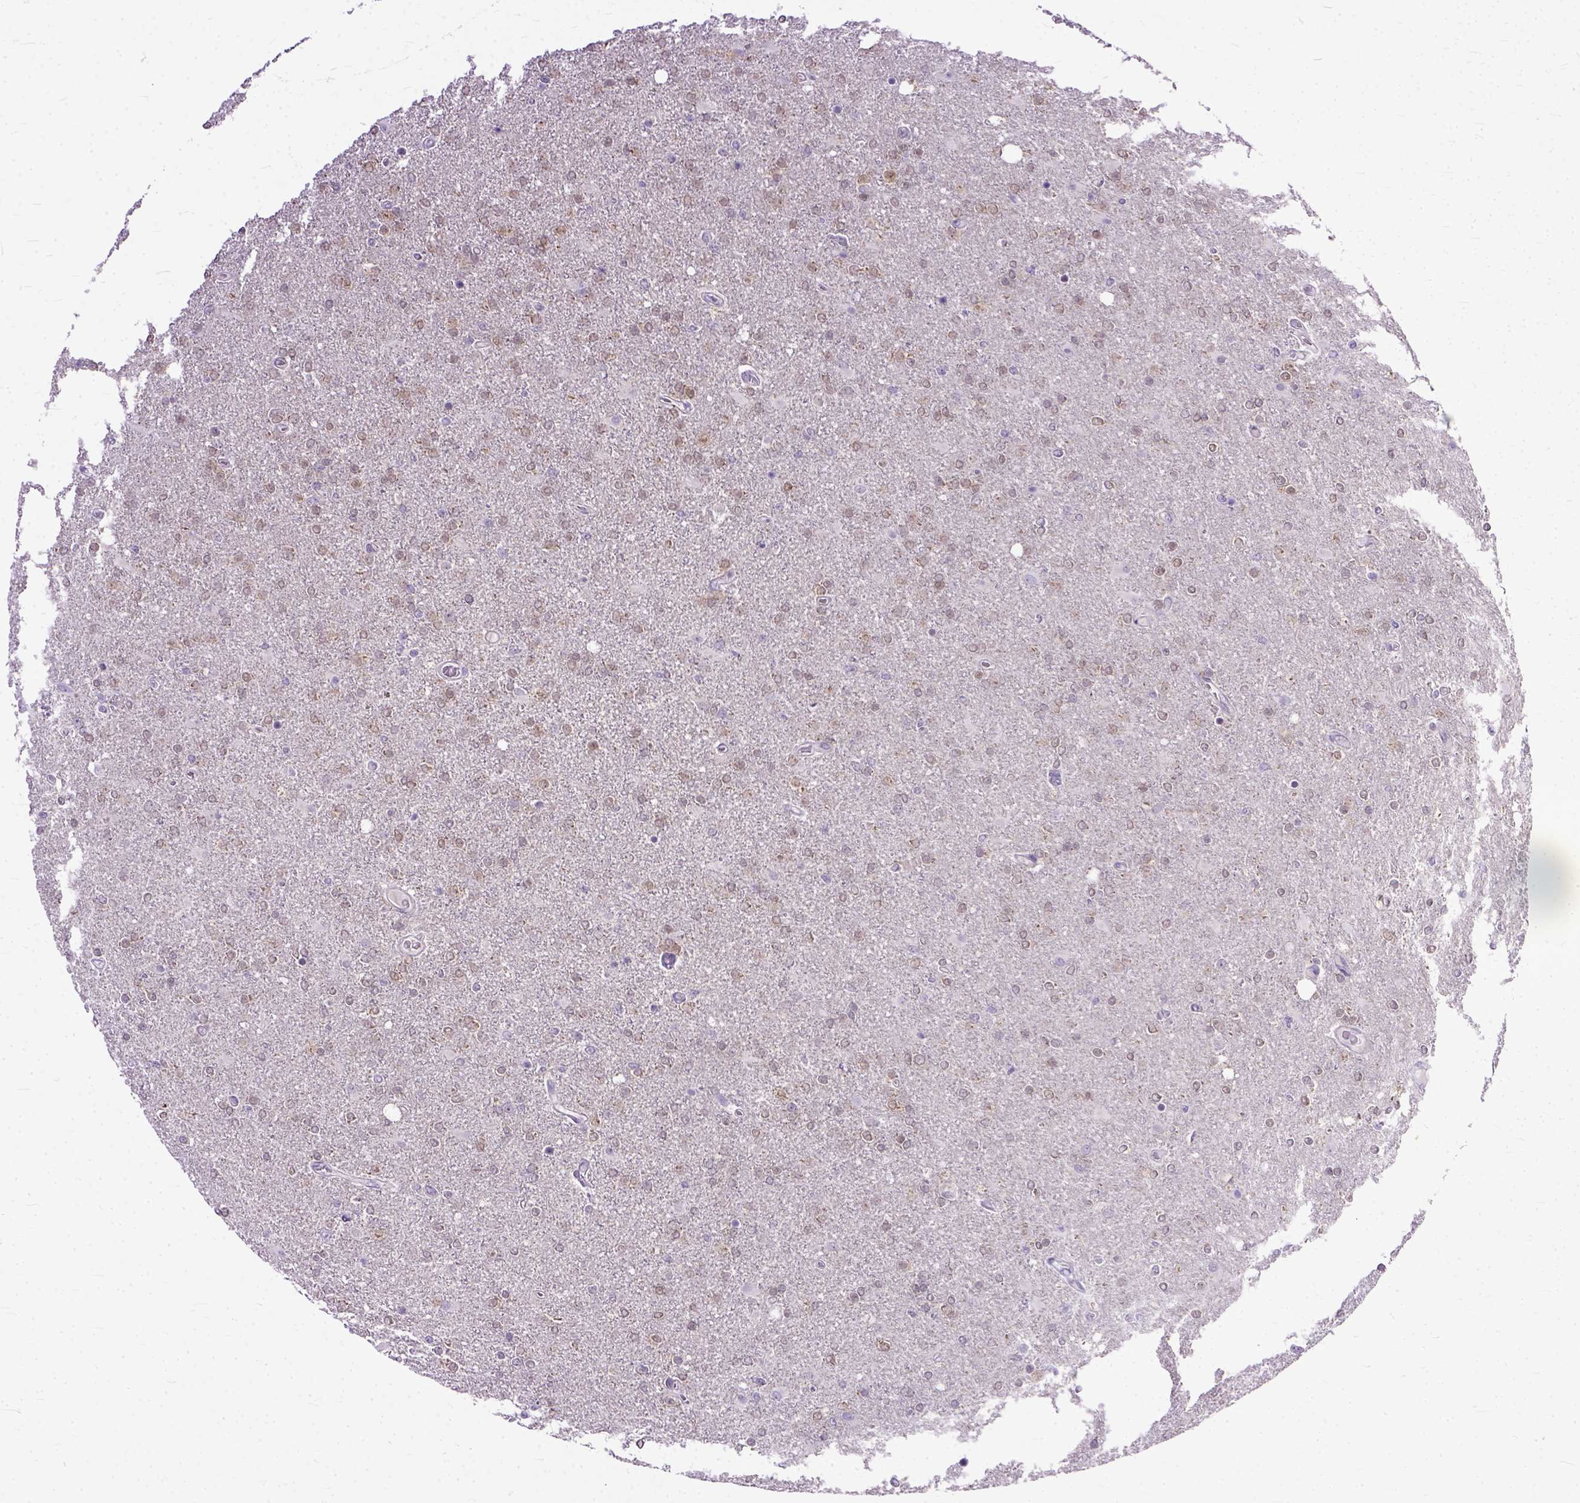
{"staining": {"intensity": "weak", "quantity": "25%-75%", "location": "nuclear"}, "tissue": "glioma", "cell_type": "Tumor cells", "image_type": "cancer", "snomed": [{"axis": "morphology", "description": "Glioma, malignant, High grade"}, {"axis": "topography", "description": "Cerebral cortex"}], "caption": "Protein analysis of high-grade glioma (malignant) tissue reveals weak nuclear staining in approximately 25%-75% of tumor cells.", "gene": "TCEAL7", "patient": {"sex": "male", "age": 70}}